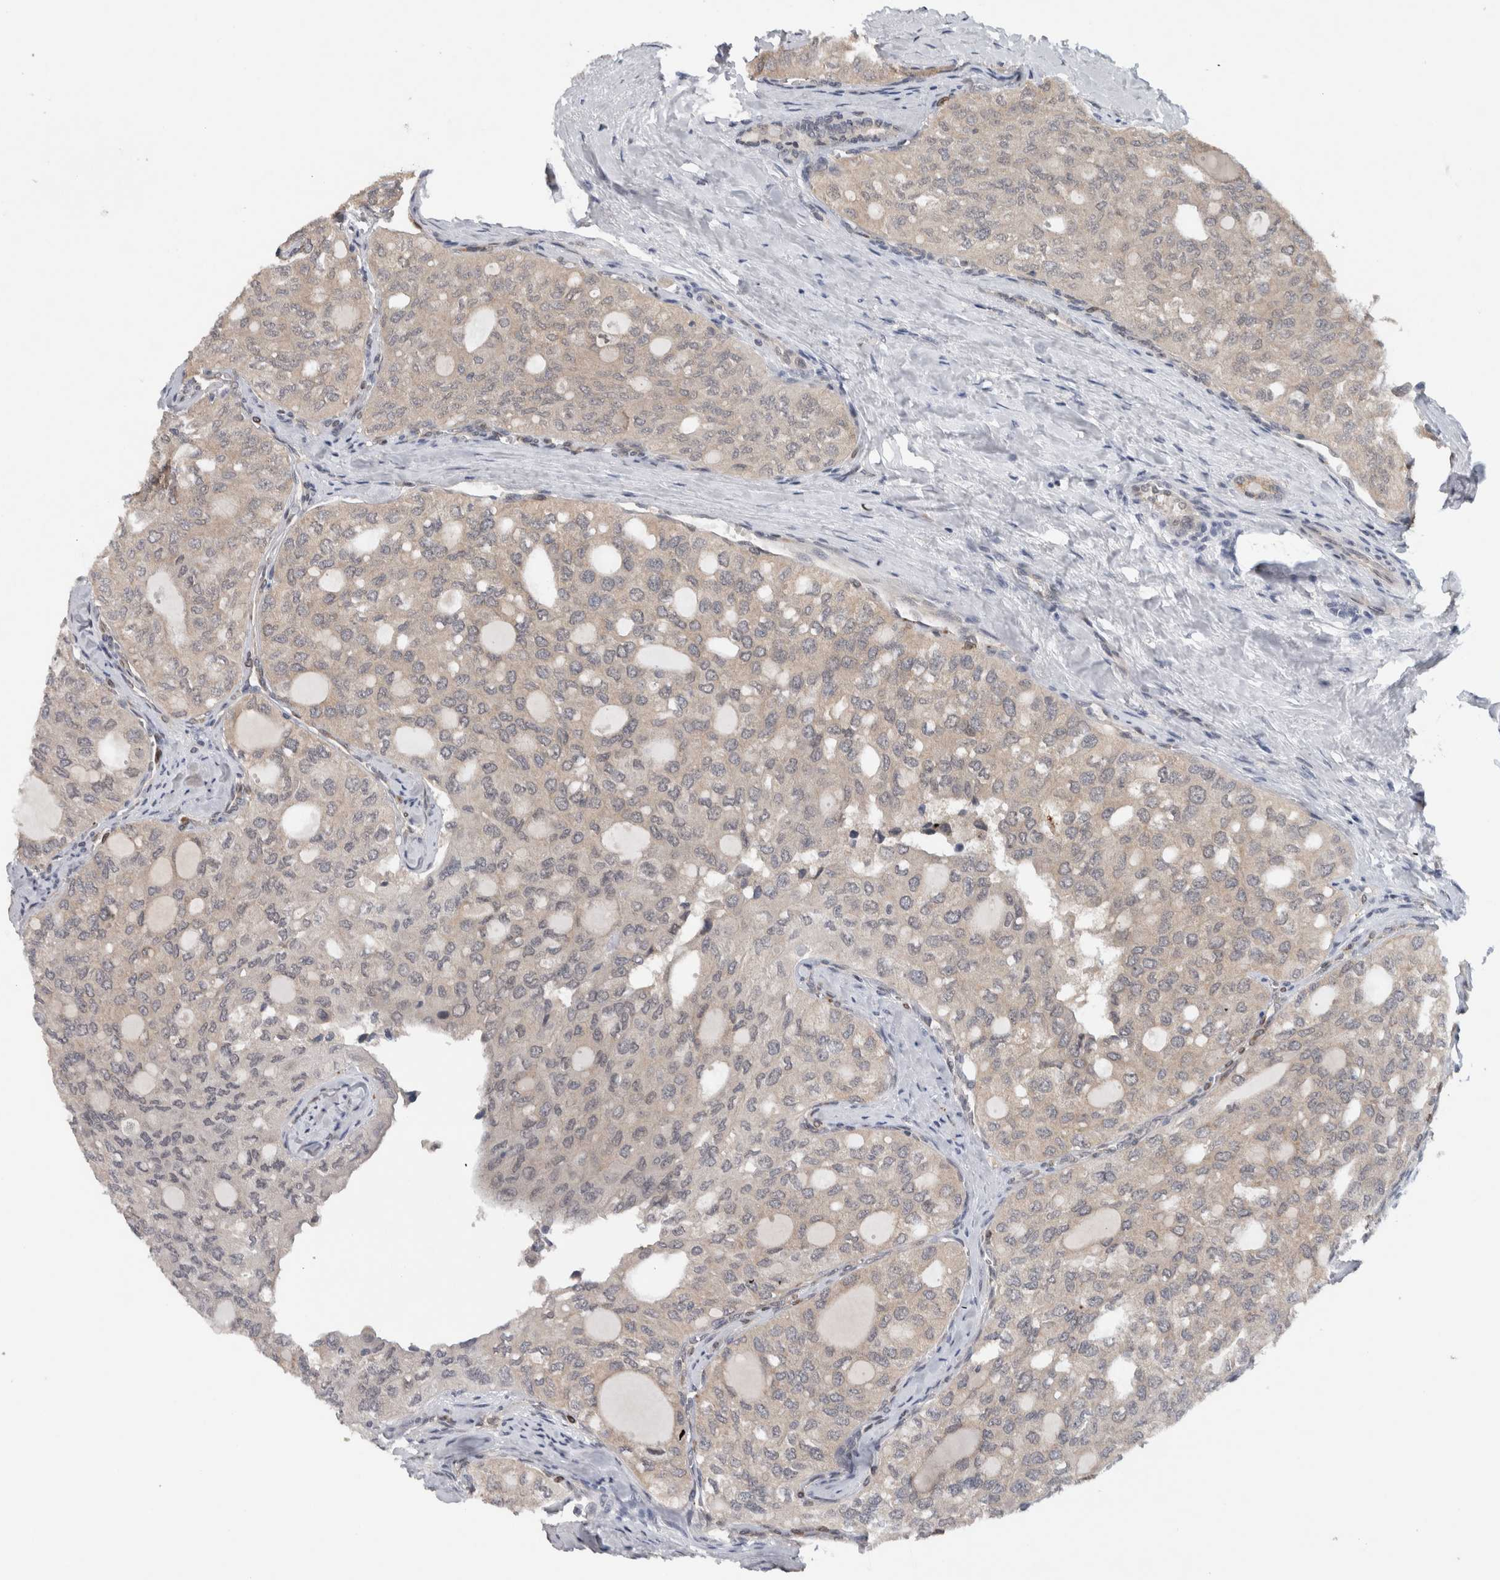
{"staining": {"intensity": "weak", "quantity": "25%-75%", "location": "cytoplasmic/membranous"}, "tissue": "thyroid cancer", "cell_type": "Tumor cells", "image_type": "cancer", "snomed": [{"axis": "morphology", "description": "Follicular adenoma carcinoma, NOS"}, {"axis": "topography", "description": "Thyroid gland"}], "caption": "A brown stain shows weak cytoplasmic/membranous staining of a protein in human follicular adenoma carcinoma (thyroid) tumor cells.", "gene": "PRXL2A", "patient": {"sex": "male", "age": 75}}